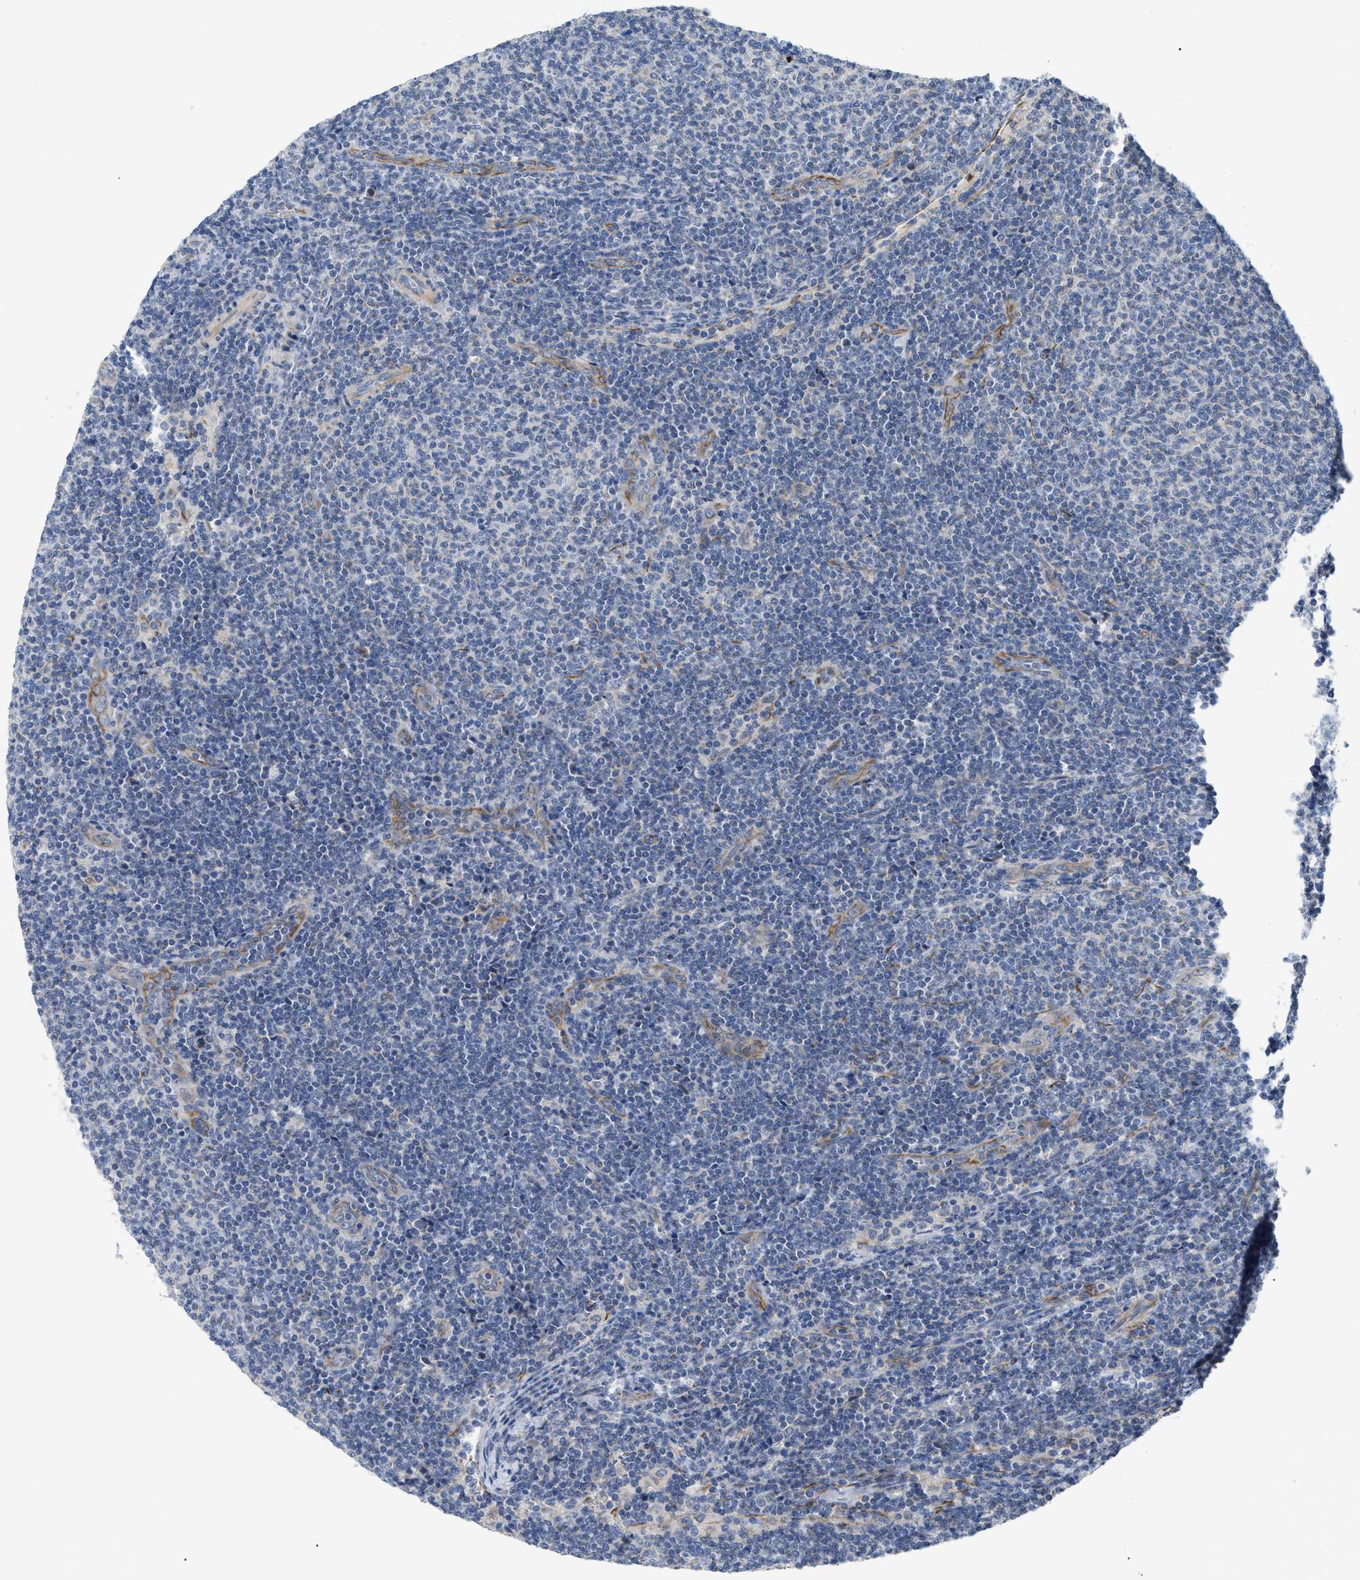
{"staining": {"intensity": "negative", "quantity": "none", "location": "none"}, "tissue": "lymphoma", "cell_type": "Tumor cells", "image_type": "cancer", "snomed": [{"axis": "morphology", "description": "Malignant lymphoma, non-Hodgkin's type, Low grade"}, {"axis": "topography", "description": "Lymph node"}], "caption": "An image of lymphoma stained for a protein displays no brown staining in tumor cells.", "gene": "DHX58", "patient": {"sex": "male", "age": 66}}